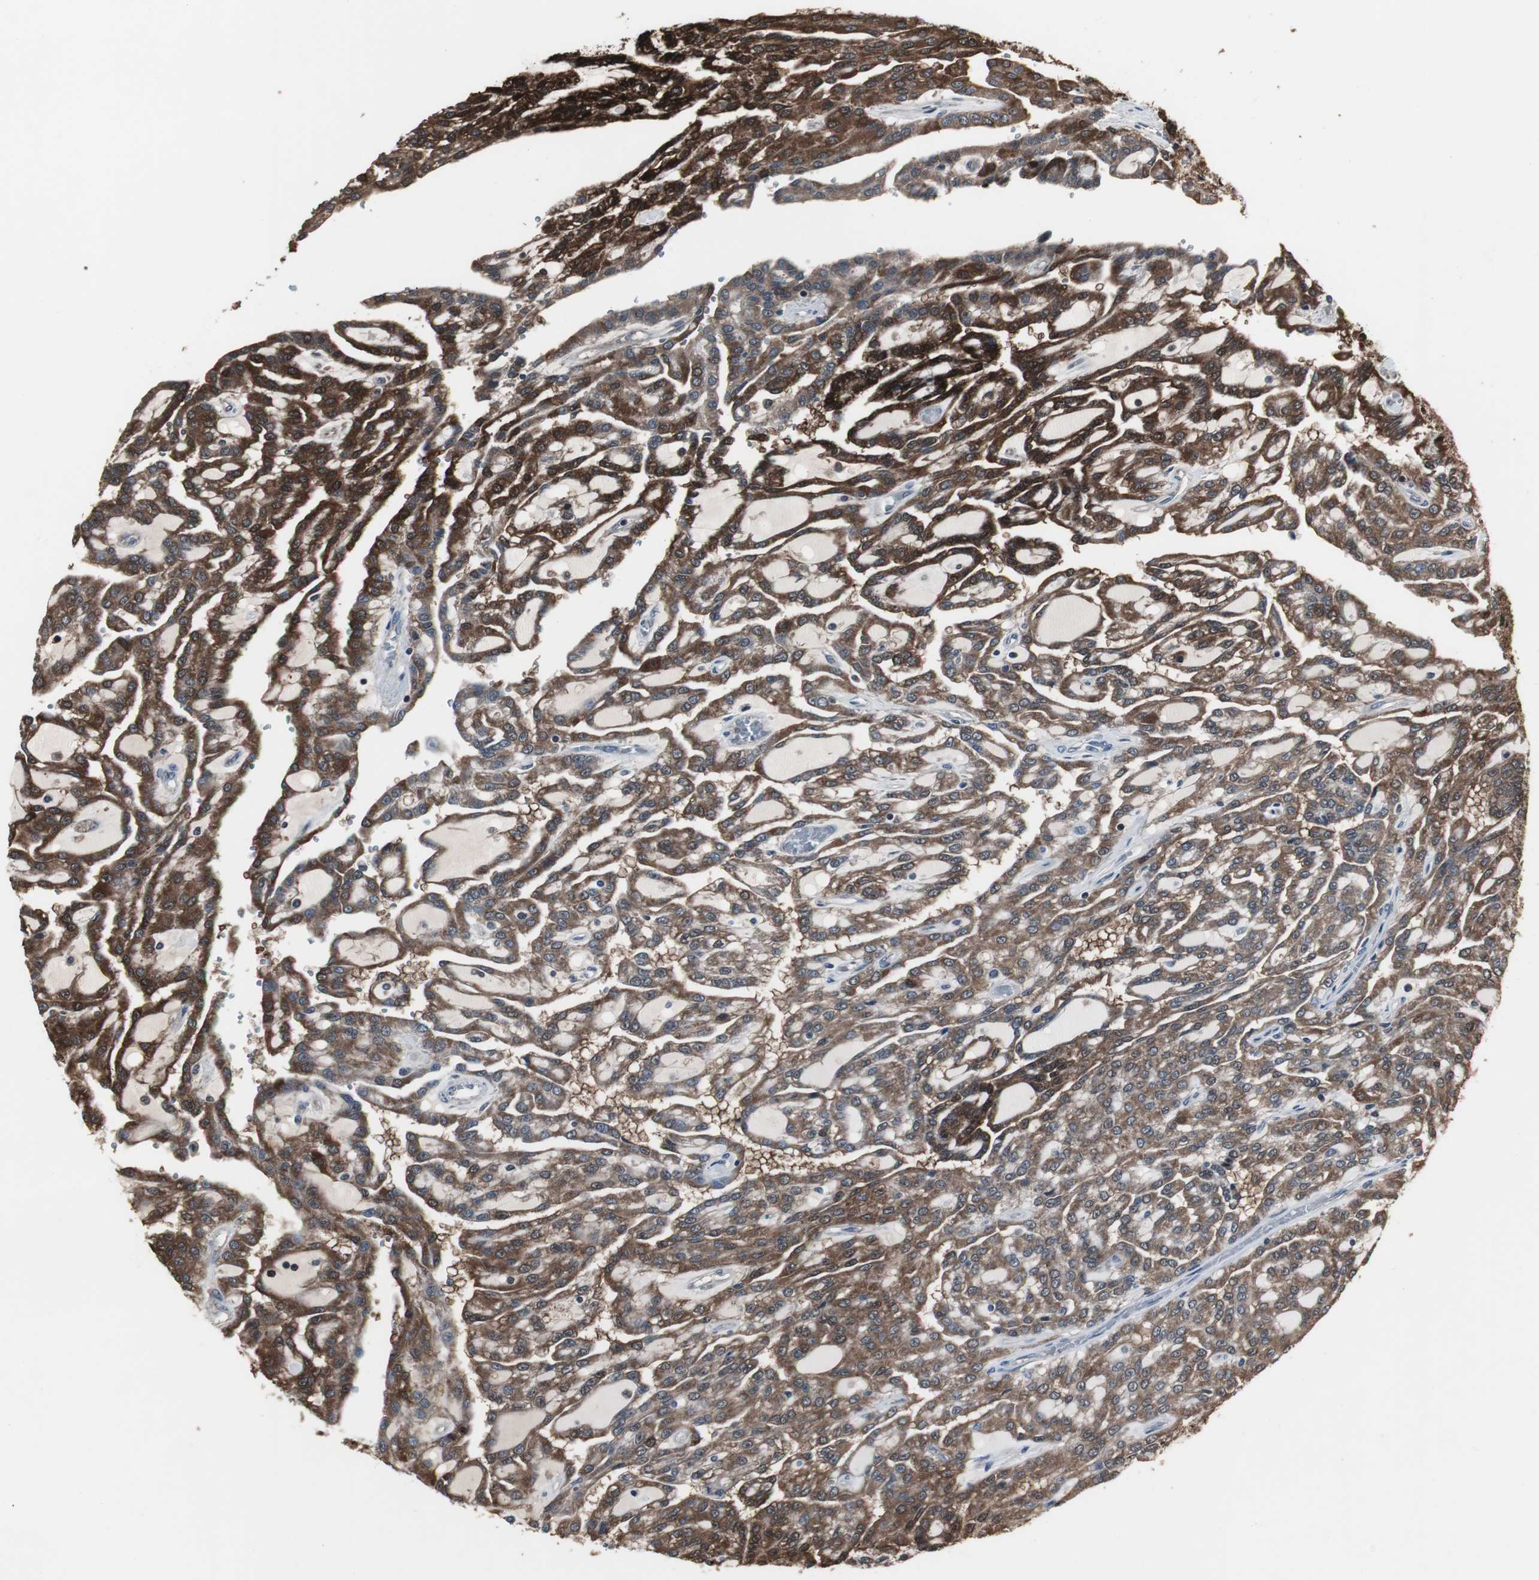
{"staining": {"intensity": "strong", "quantity": ">75%", "location": "cytoplasmic/membranous"}, "tissue": "renal cancer", "cell_type": "Tumor cells", "image_type": "cancer", "snomed": [{"axis": "morphology", "description": "Adenocarcinoma, NOS"}, {"axis": "topography", "description": "Kidney"}], "caption": "Immunohistochemical staining of human renal cancer demonstrates strong cytoplasmic/membranous protein positivity in about >75% of tumor cells.", "gene": "ZSCAN22", "patient": {"sex": "male", "age": 63}}